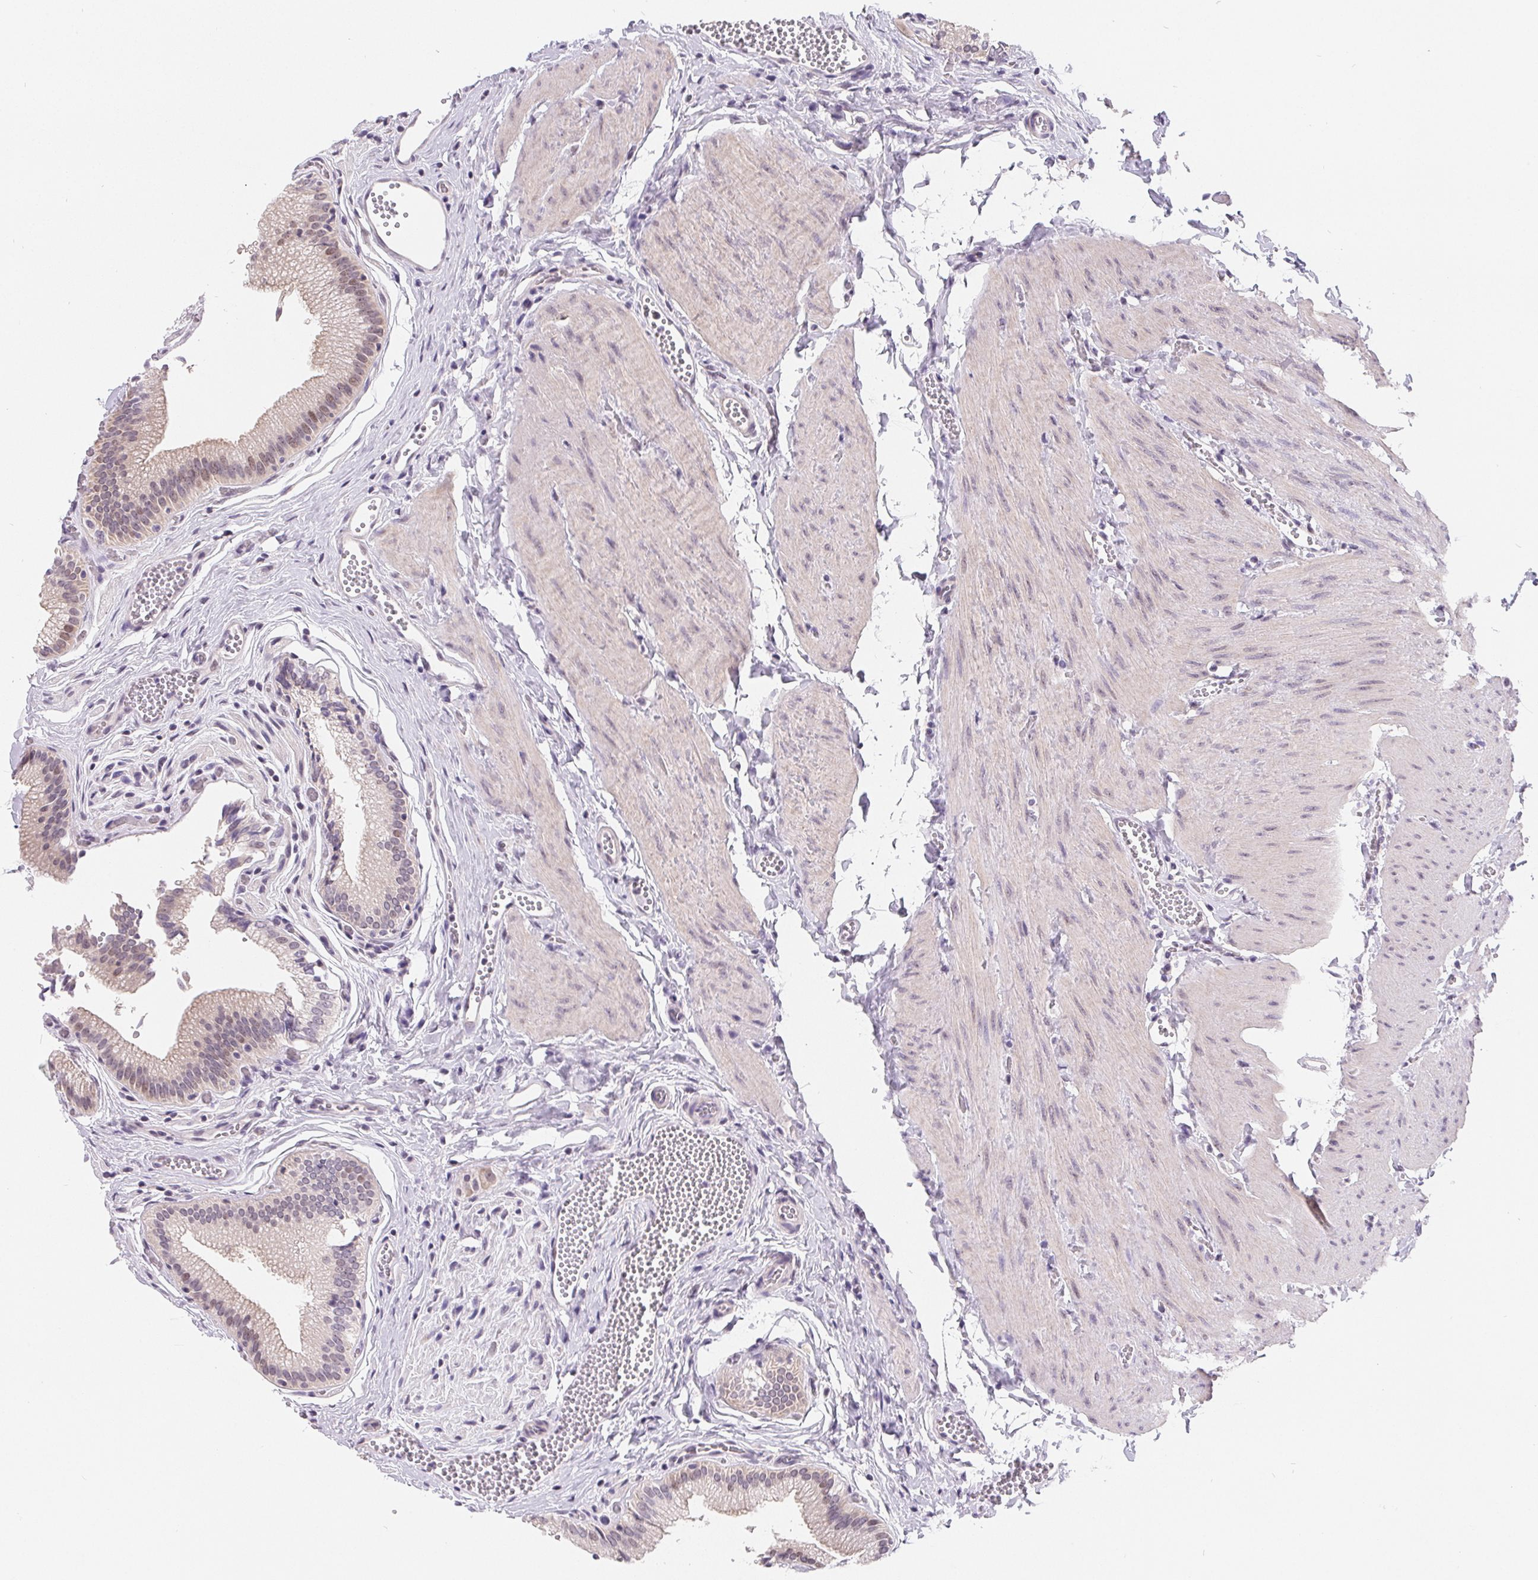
{"staining": {"intensity": "moderate", "quantity": "<25%", "location": "nuclear"}, "tissue": "gallbladder", "cell_type": "Glandular cells", "image_type": "normal", "snomed": [{"axis": "morphology", "description": "Normal tissue, NOS"}, {"axis": "topography", "description": "Gallbladder"}, {"axis": "topography", "description": "Peripheral nerve tissue"}], "caption": "Human gallbladder stained for a protein (brown) demonstrates moderate nuclear positive expression in about <25% of glandular cells.", "gene": "LCA5L", "patient": {"sex": "male", "age": 17}}